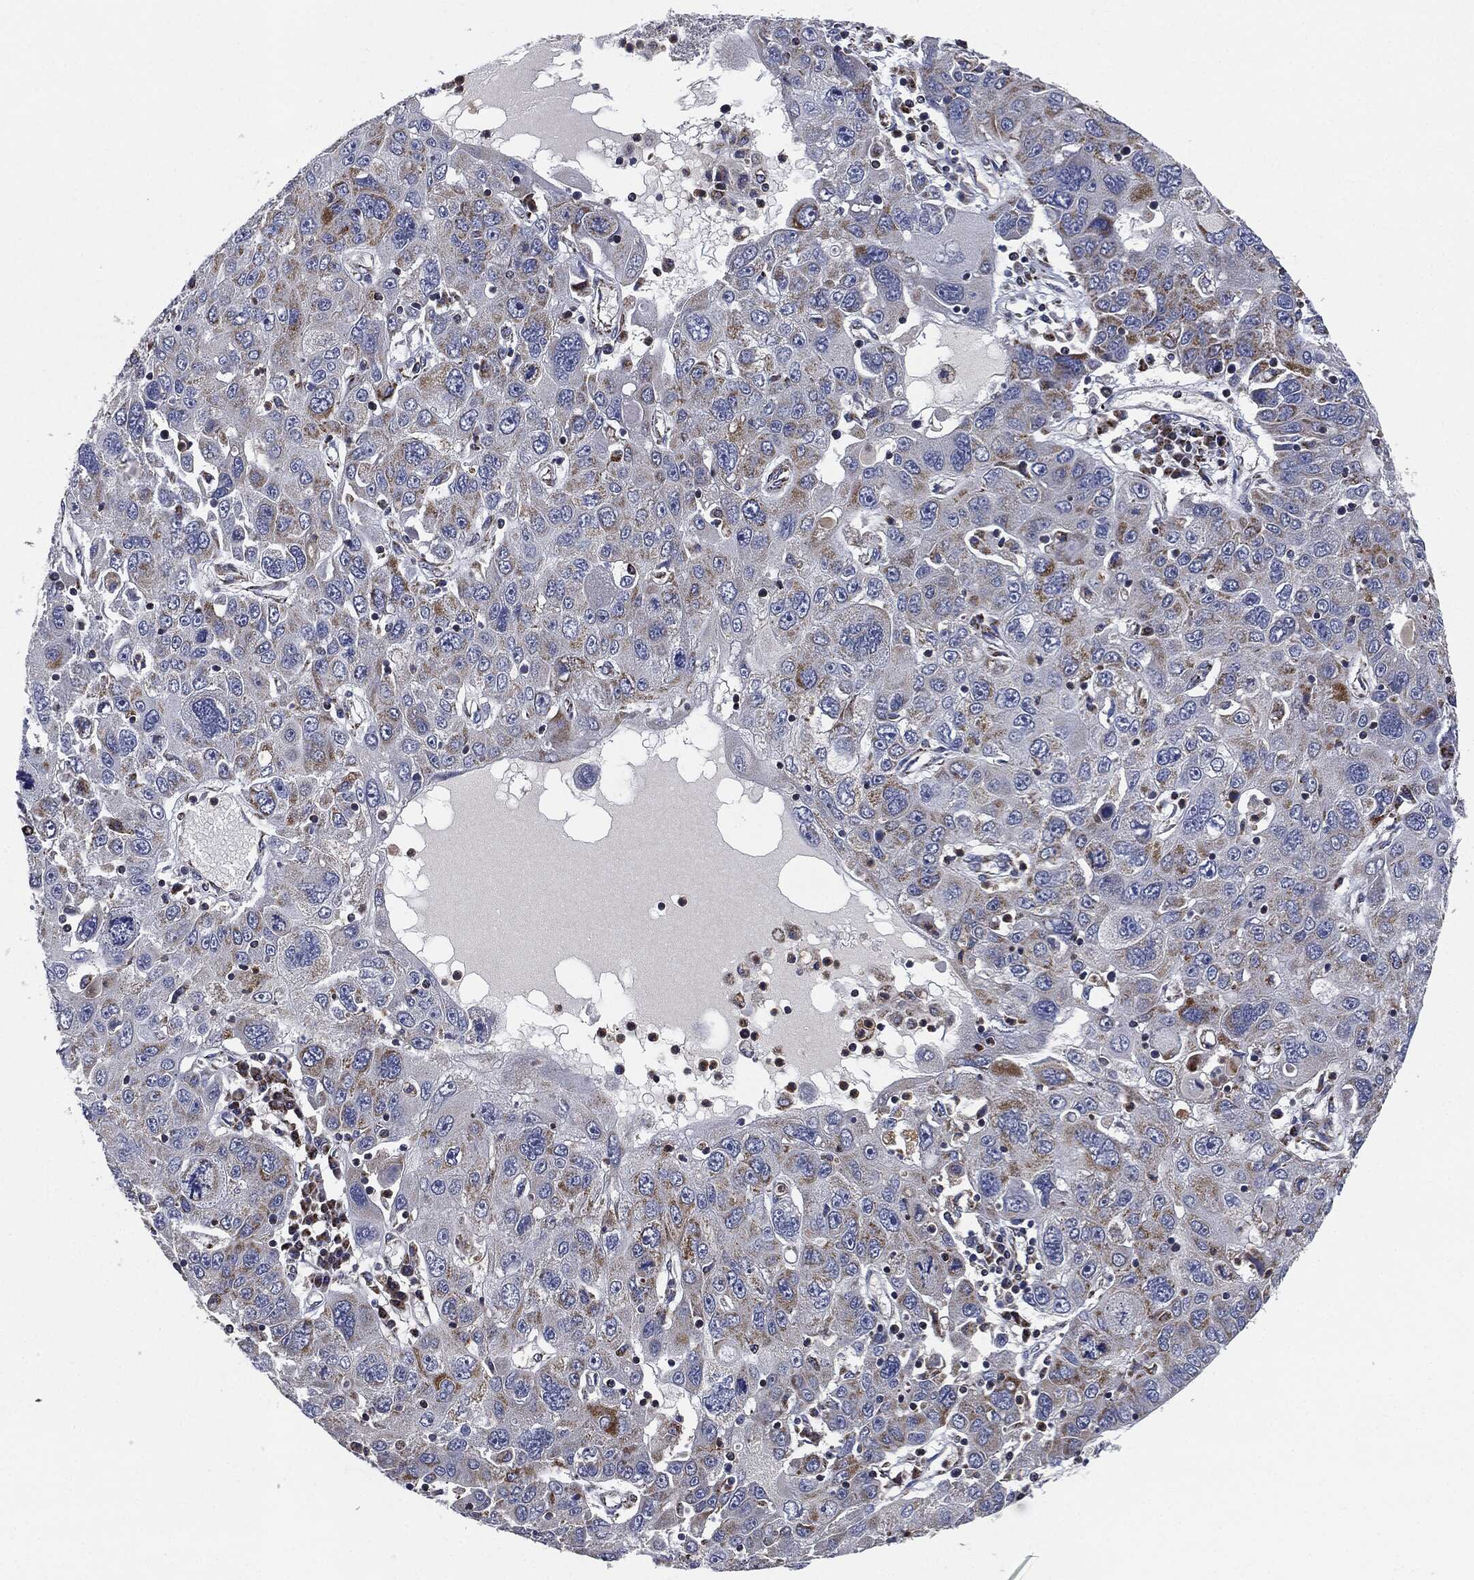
{"staining": {"intensity": "moderate", "quantity": "<25%", "location": "cytoplasmic/membranous"}, "tissue": "stomach cancer", "cell_type": "Tumor cells", "image_type": "cancer", "snomed": [{"axis": "morphology", "description": "Adenocarcinoma, NOS"}, {"axis": "topography", "description": "Stomach"}], "caption": "Stomach adenocarcinoma stained with IHC displays moderate cytoplasmic/membranous expression in about <25% of tumor cells.", "gene": "NDUFV2", "patient": {"sex": "male", "age": 56}}